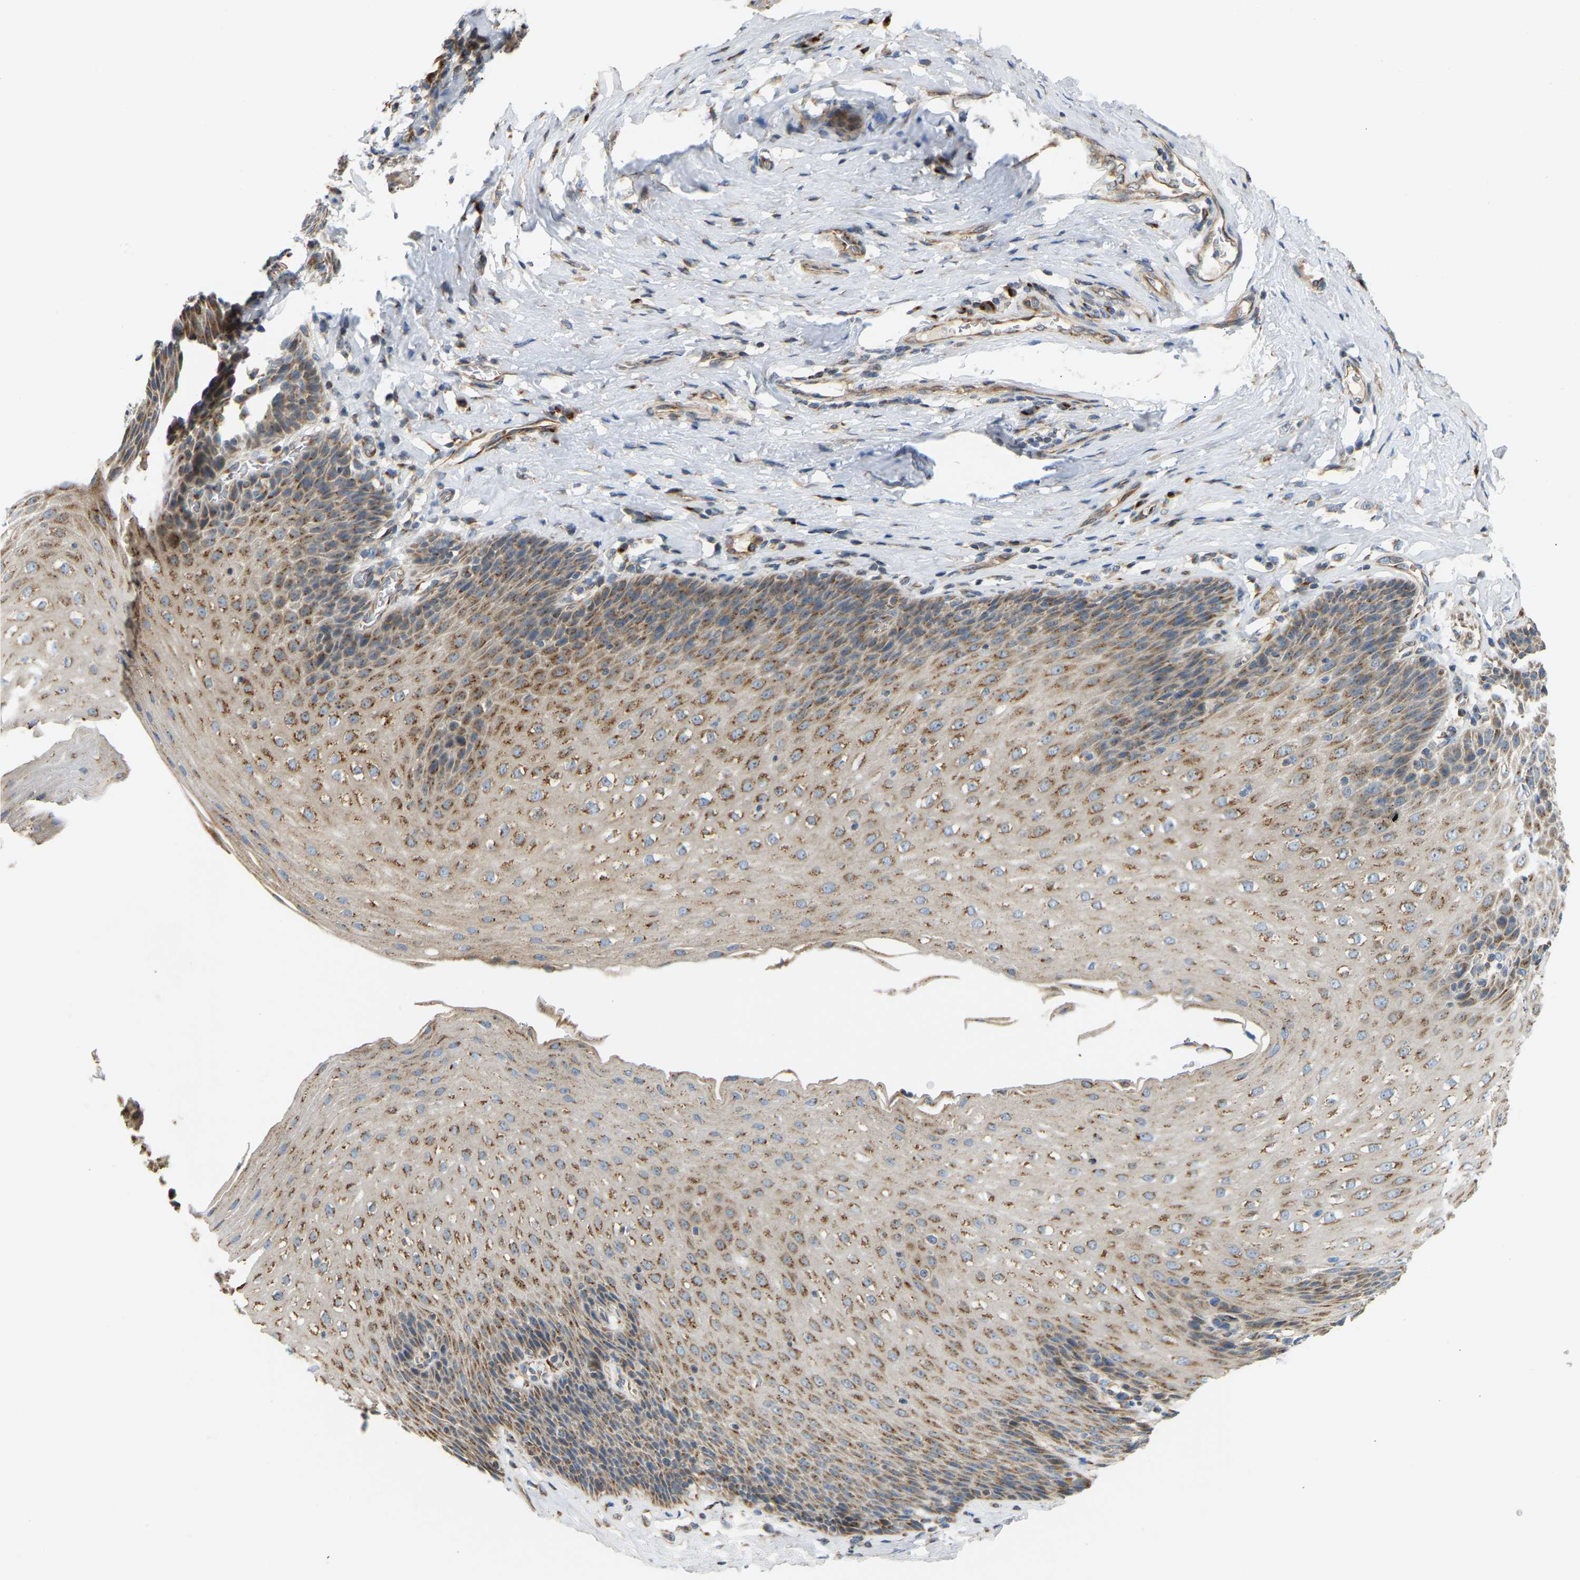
{"staining": {"intensity": "moderate", "quantity": ">75%", "location": "cytoplasmic/membranous"}, "tissue": "esophagus", "cell_type": "Squamous epithelial cells", "image_type": "normal", "snomed": [{"axis": "morphology", "description": "Normal tissue, NOS"}, {"axis": "topography", "description": "Esophagus"}], "caption": "Immunohistochemical staining of normal human esophagus displays moderate cytoplasmic/membranous protein expression in approximately >75% of squamous epithelial cells.", "gene": "YIPF2", "patient": {"sex": "female", "age": 61}}